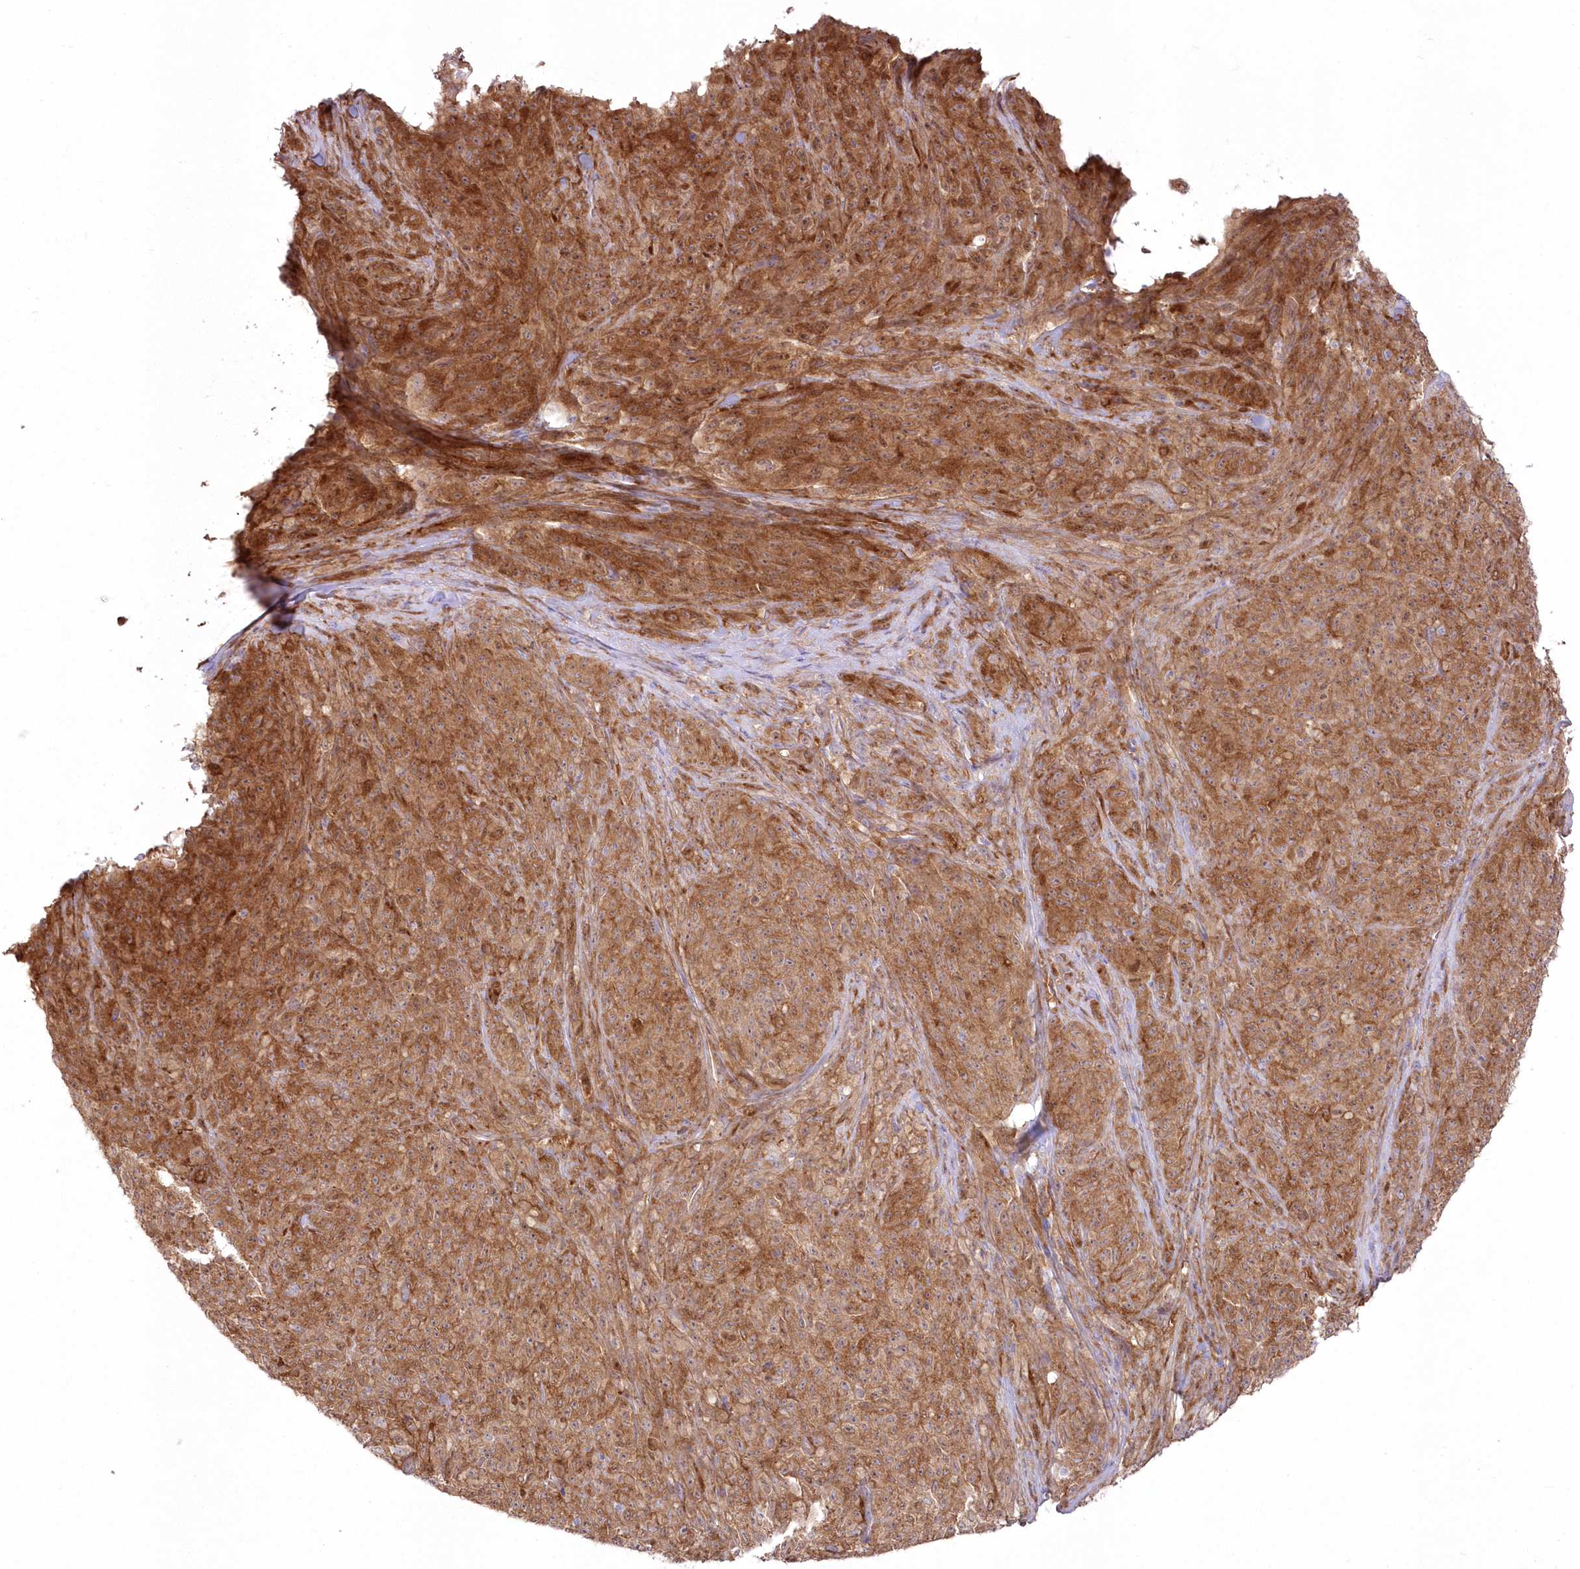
{"staining": {"intensity": "strong", "quantity": ">75%", "location": "cytoplasmic/membranous"}, "tissue": "melanoma", "cell_type": "Tumor cells", "image_type": "cancer", "snomed": [{"axis": "morphology", "description": "Malignant melanoma, NOS"}, {"axis": "topography", "description": "Skin"}], "caption": "Protein staining of melanoma tissue displays strong cytoplasmic/membranous staining in about >75% of tumor cells.", "gene": "SH3PXD2B", "patient": {"sex": "female", "age": 82}}